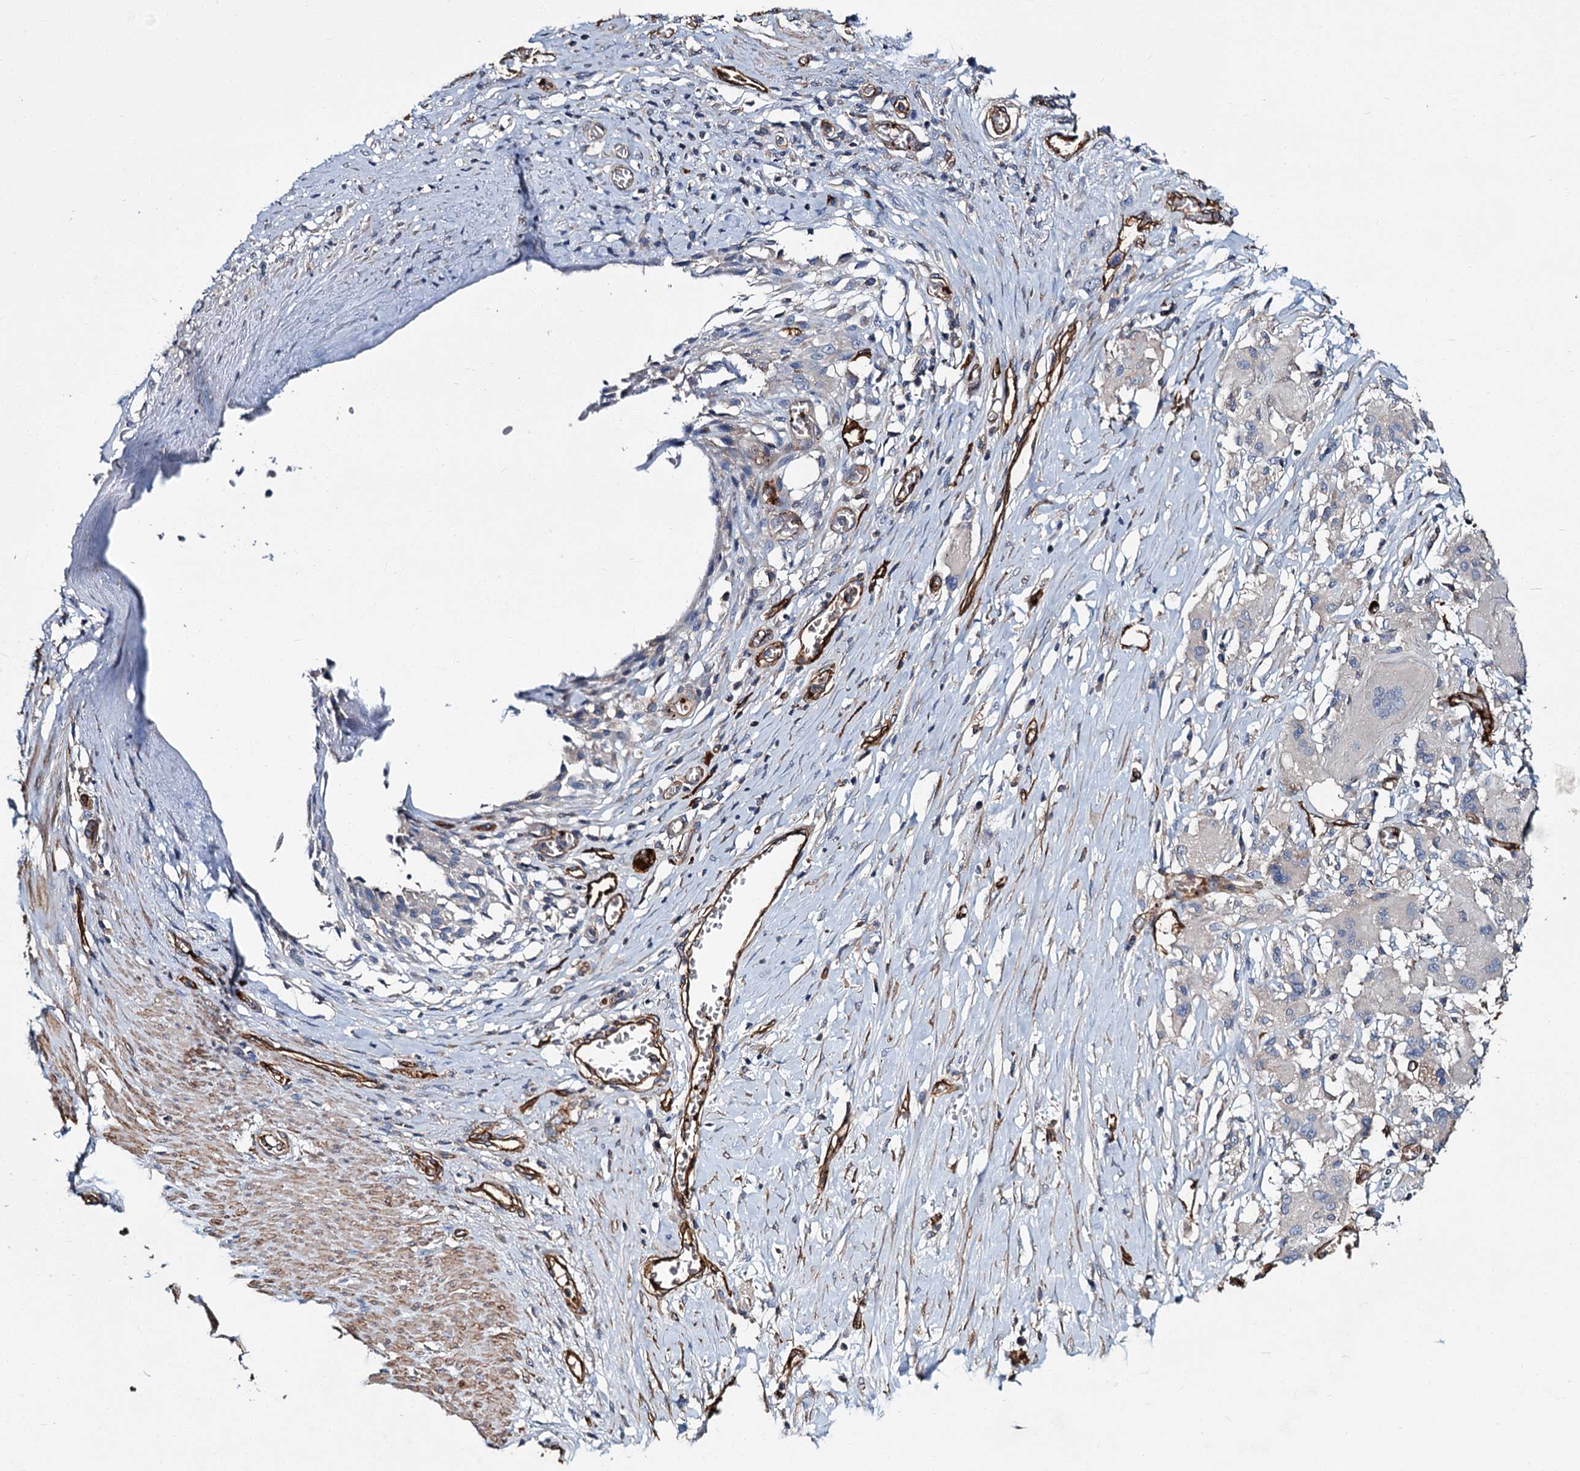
{"staining": {"intensity": "negative", "quantity": "none", "location": "none"}, "tissue": "stomach cancer", "cell_type": "Tumor cells", "image_type": "cancer", "snomed": [{"axis": "morphology", "description": "Adenocarcinoma, NOS"}, {"axis": "morphology", "description": "Adenocarcinoma, High grade"}, {"axis": "topography", "description": "Stomach, upper"}, {"axis": "topography", "description": "Stomach, lower"}], "caption": "This image is of stomach cancer (high-grade adenocarcinoma) stained with immunohistochemistry (IHC) to label a protein in brown with the nuclei are counter-stained blue. There is no expression in tumor cells. Nuclei are stained in blue.", "gene": "CACNA1C", "patient": {"sex": "female", "age": 65}}